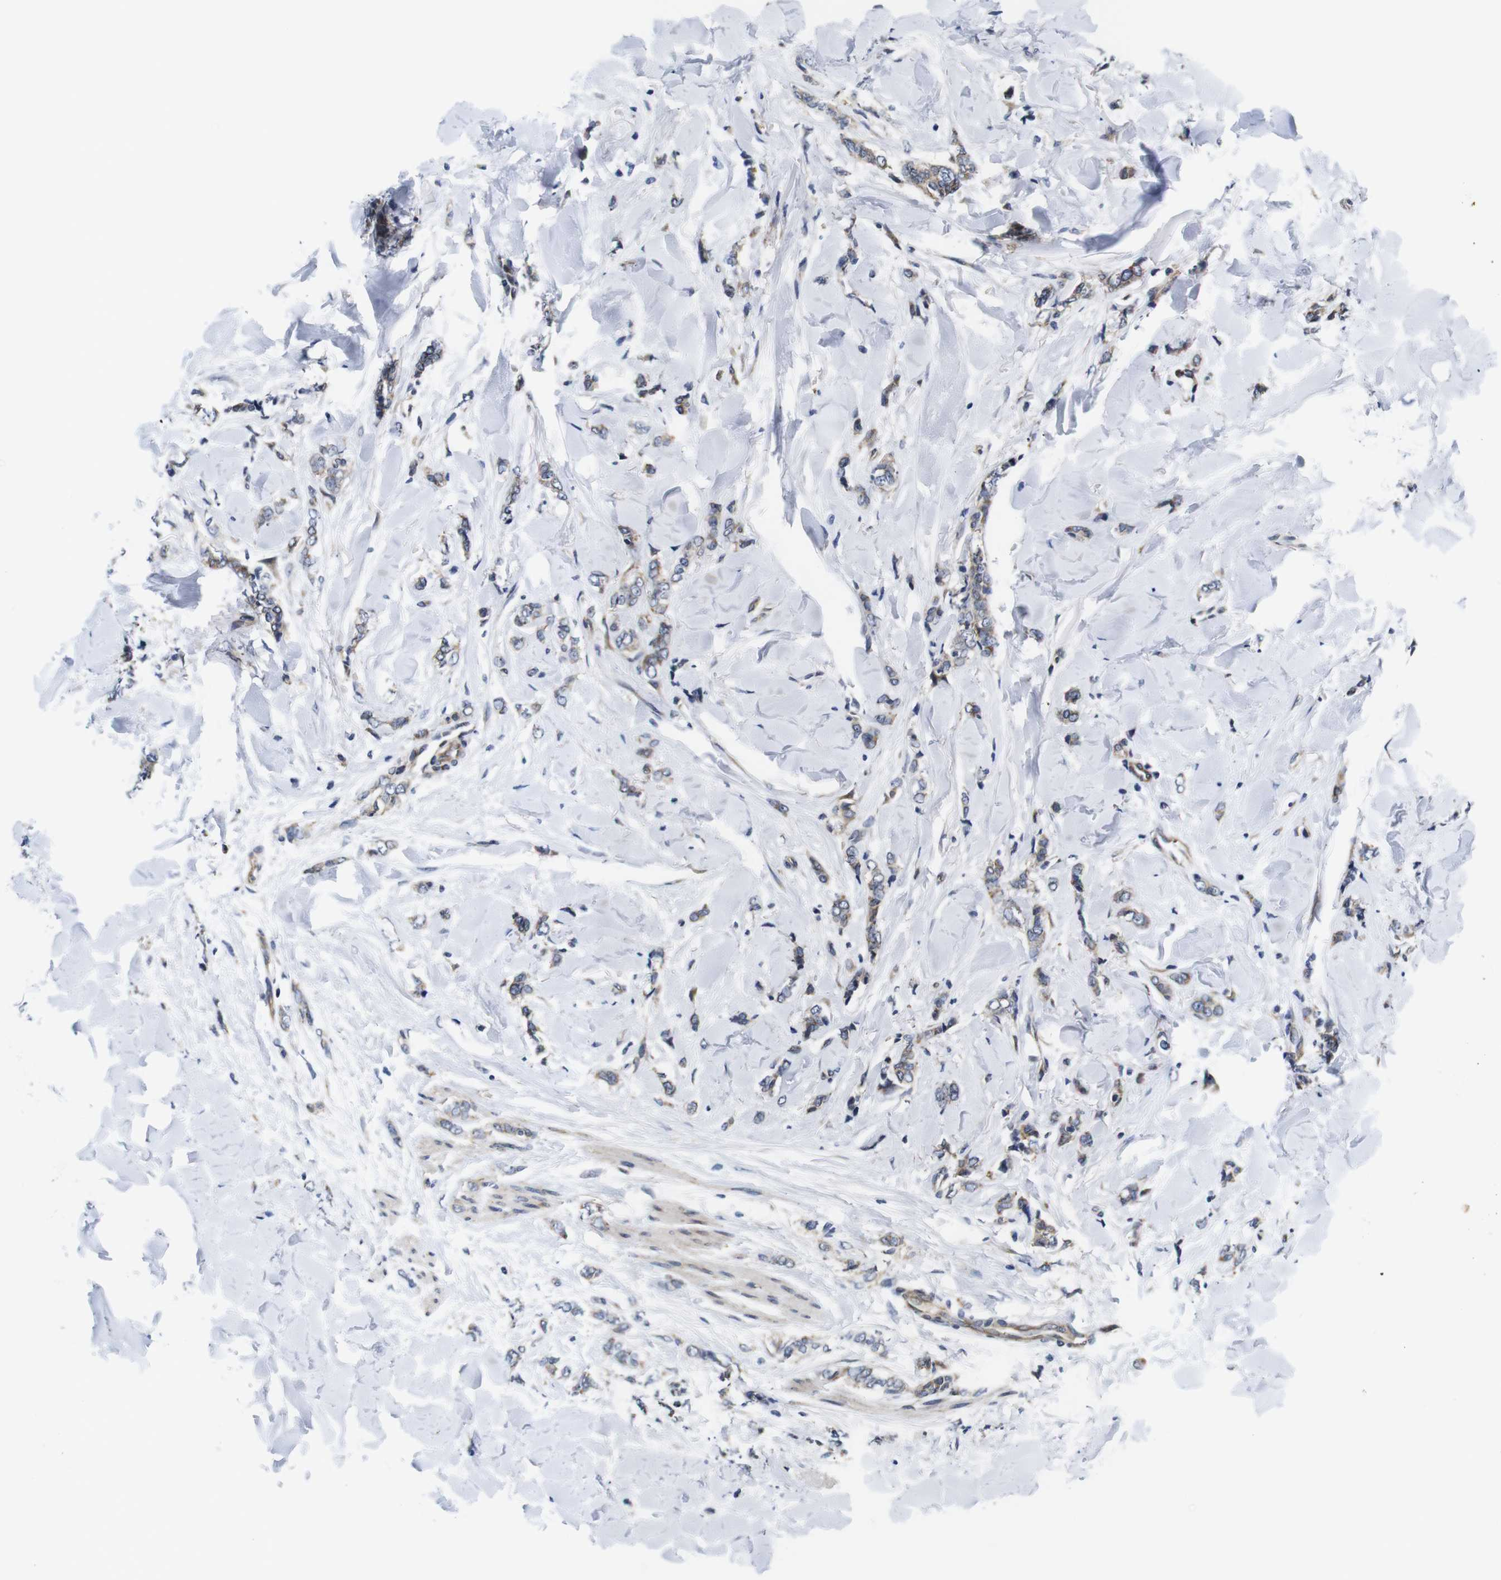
{"staining": {"intensity": "weak", "quantity": ">75%", "location": "cytoplasmic/membranous"}, "tissue": "breast cancer", "cell_type": "Tumor cells", "image_type": "cancer", "snomed": [{"axis": "morphology", "description": "Lobular carcinoma"}, {"axis": "topography", "description": "Skin"}, {"axis": "topography", "description": "Breast"}], "caption": "This is an image of immunohistochemistry staining of lobular carcinoma (breast), which shows weak expression in the cytoplasmic/membranous of tumor cells.", "gene": "SOCS3", "patient": {"sex": "female", "age": 46}}